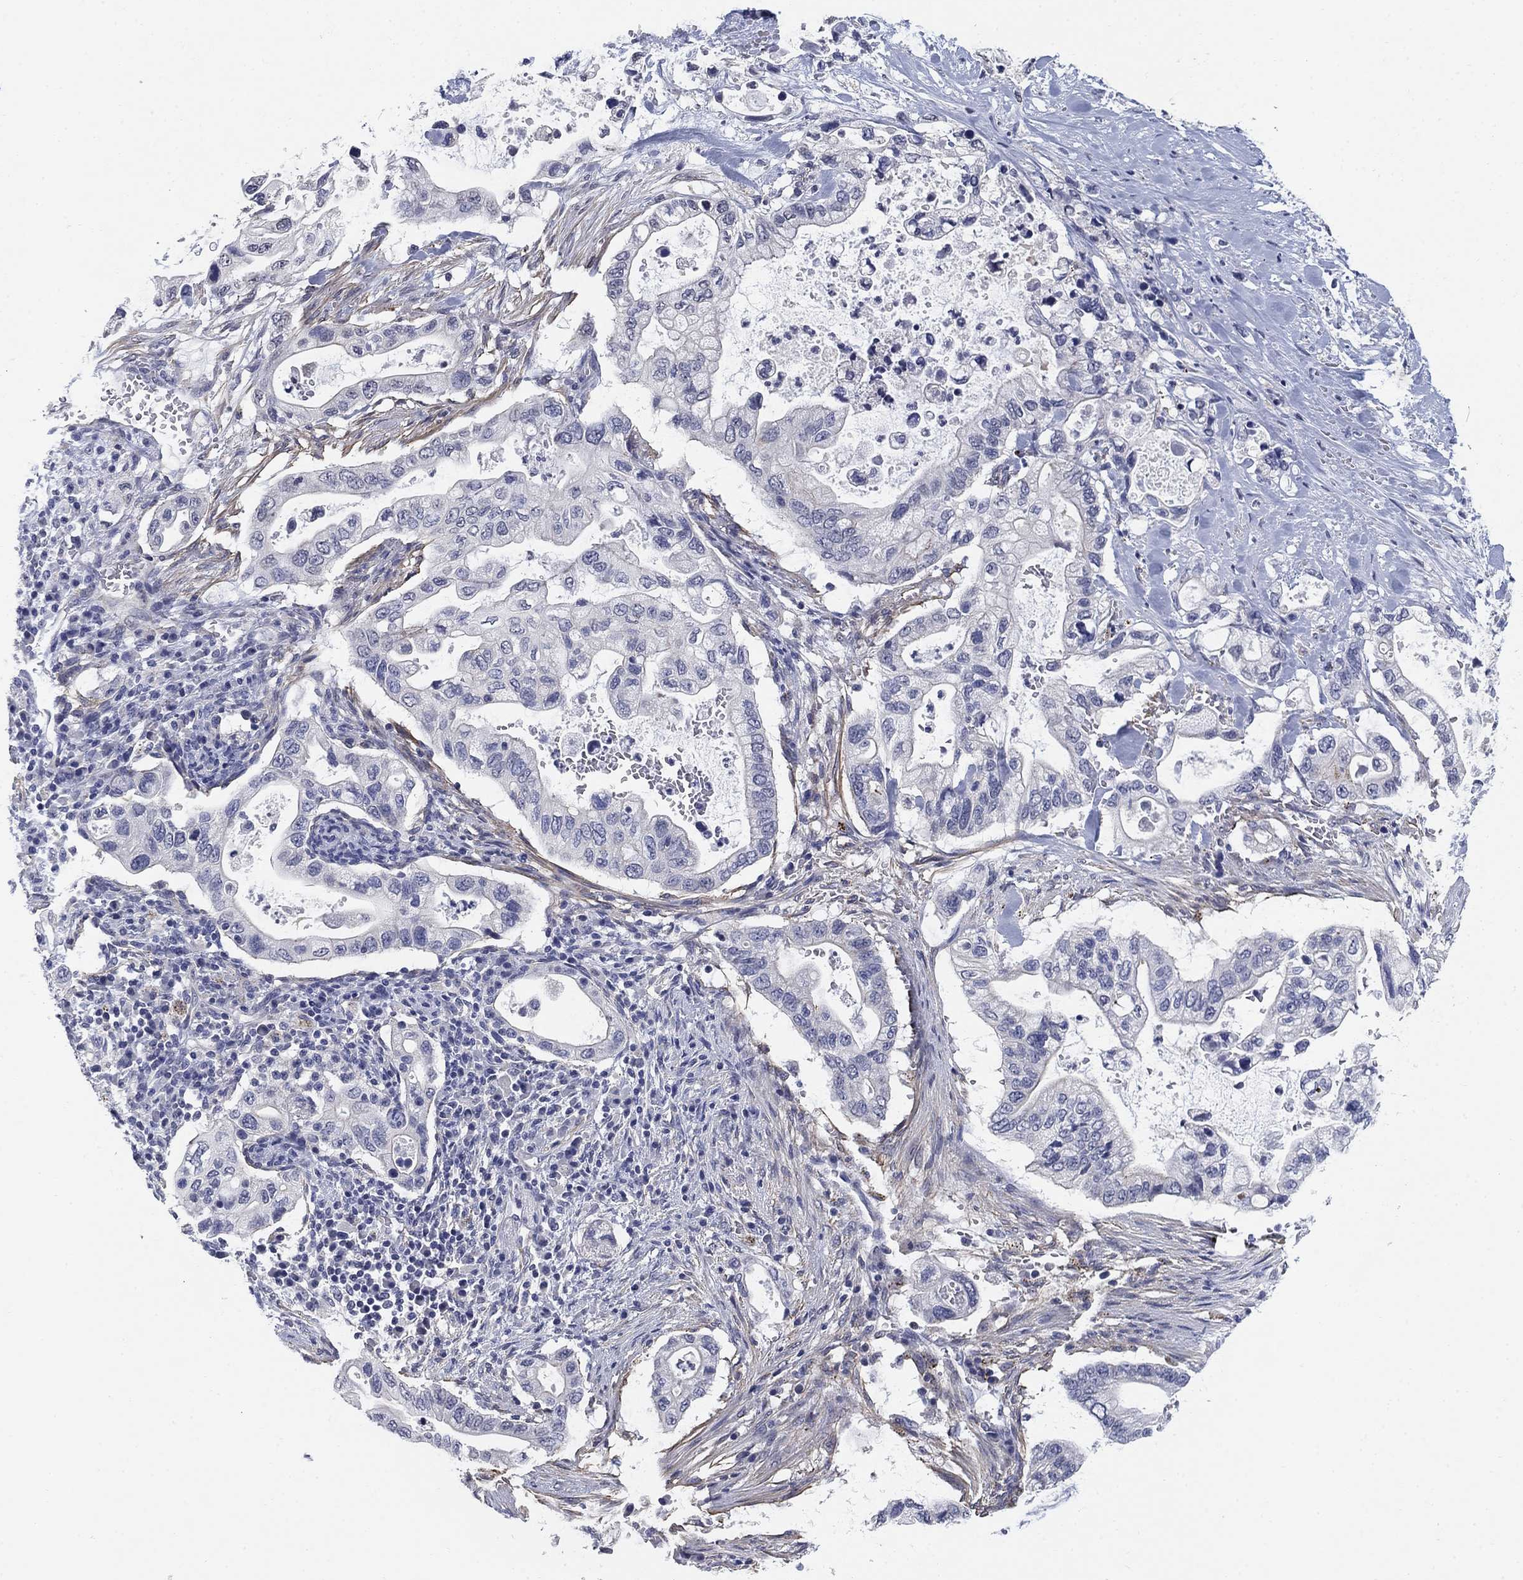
{"staining": {"intensity": "negative", "quantity": "none", "location": "none"}, "tissue": "pancreatic cancer", "cell_type": "Tumor cells", "image_type": "cancer", "snomed": [{"axis": "morphology", "description": "Adenocarcinoma, NOS"}, {"axis": "topography", "description": "Pancreas"}], "caption": "IHC micrograph of pancreatic cancer stained for a protein (brown), which exhibits no staining in tumor cells.", "gene": "OTUB2", "patient": {"sex": "female", "age": 72}}